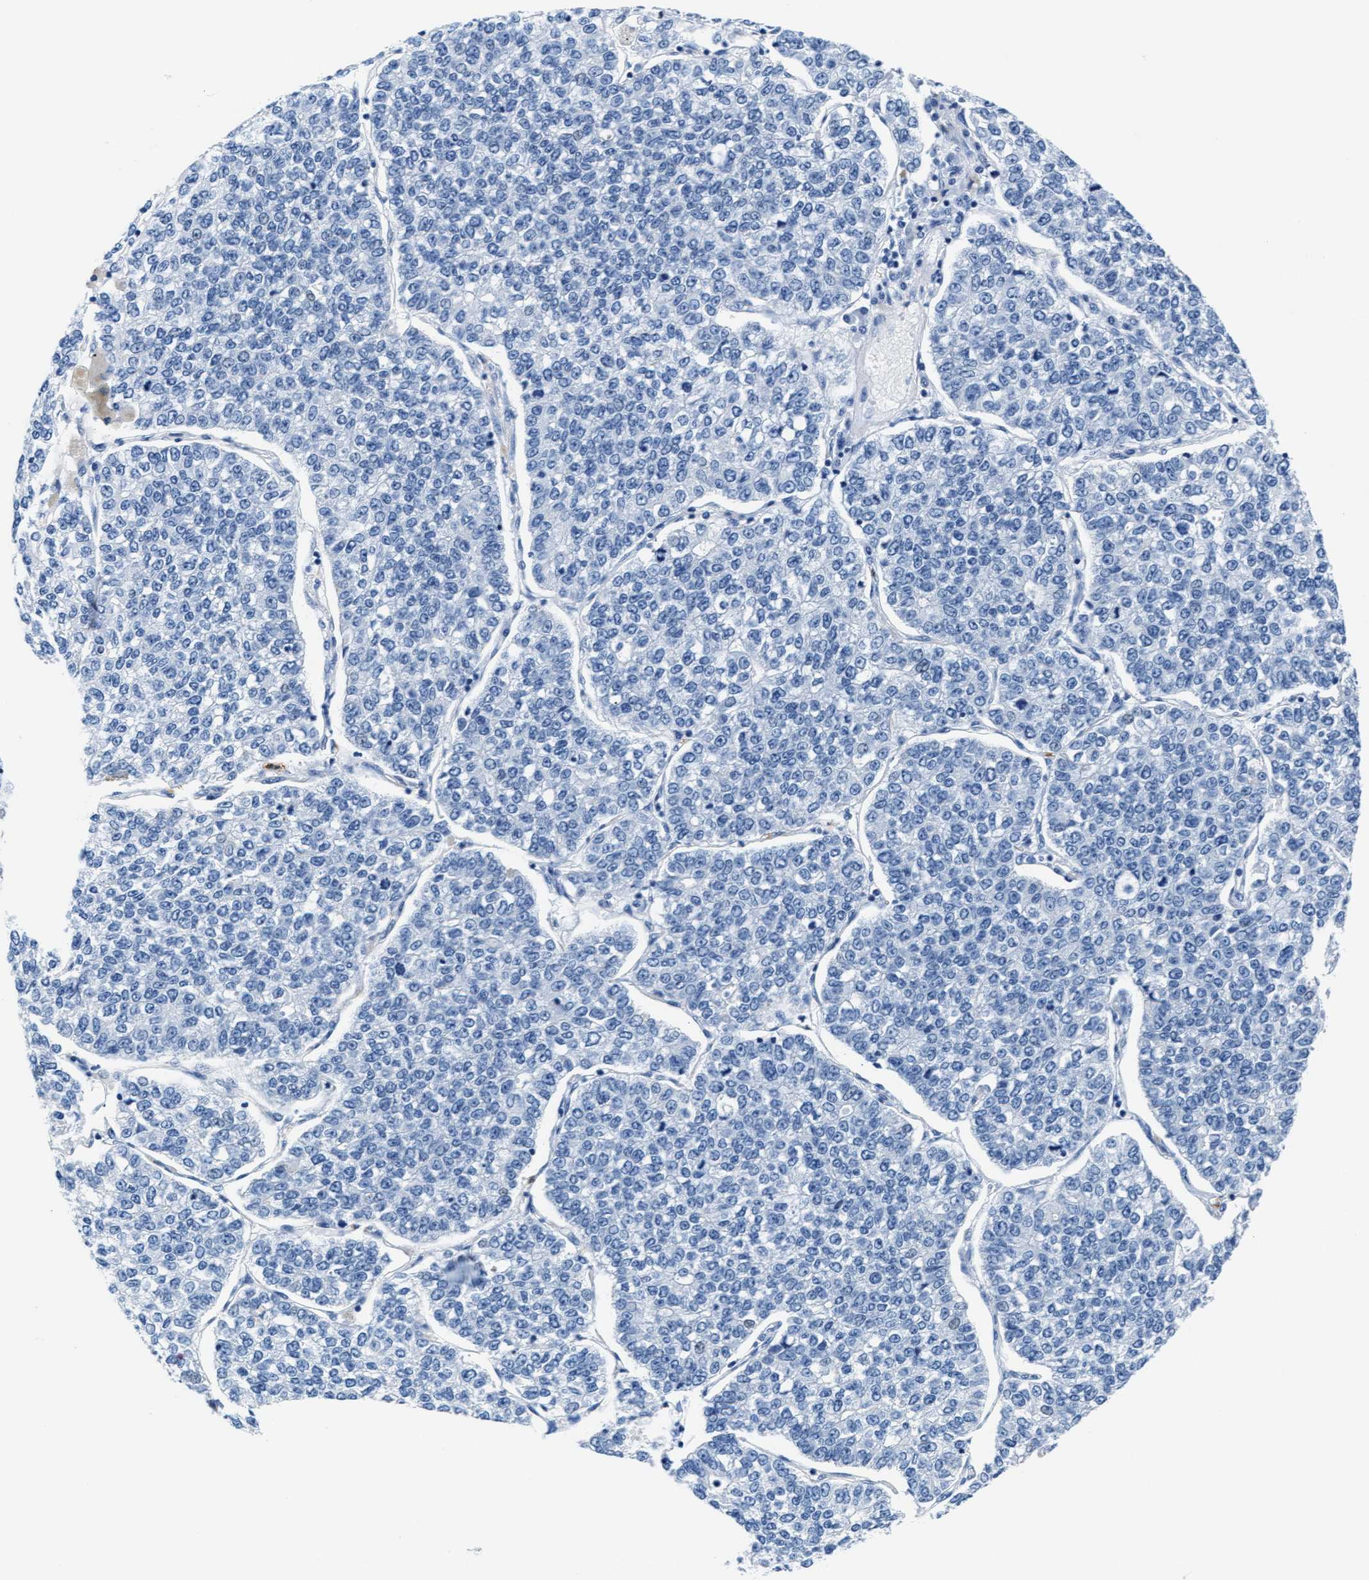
{"staining": {"intensity": "negative", "quantity": "none", "location": "none"}, "tissue": "lung cancer", "cell_type": "Tumor cells", "image_type": "cancer", "snomed": [{"axis": "morphology", "description": "Adenocarcinoma, NOS"}, {"axis": "topography", "description": "Lung"}], "caption": "Photomicrograph shows no protein positivity in tumor cells of adenocarcinoma (lung) tissue.", "gene": "MMP8", "patient": {"sex": "male", "age": 49}}